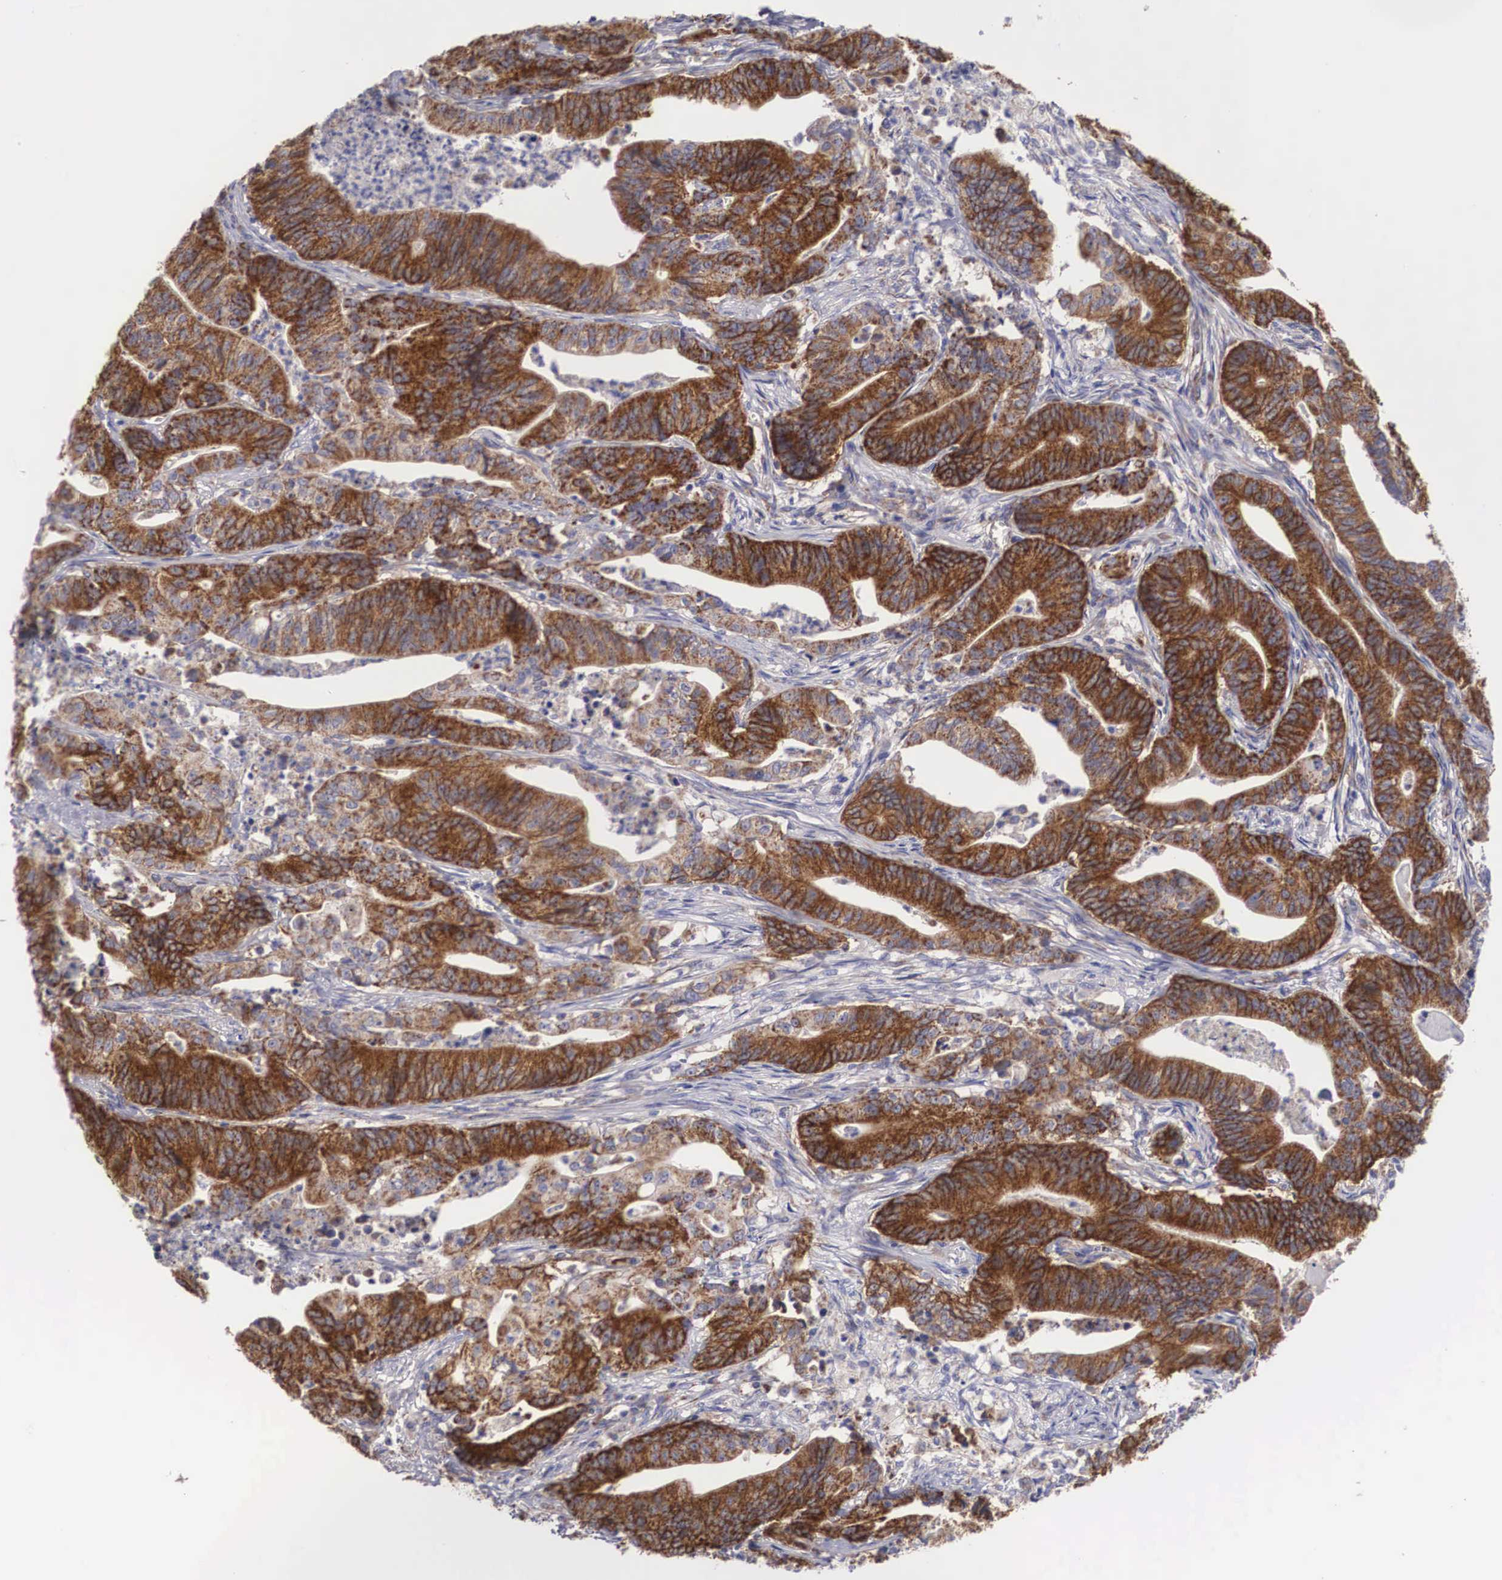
{"staining": {"intensity": "strong", "quantity": ">75%", "location": "cytoplasmic/membranous"}, "tissue": "stomach cancer", "cell_type": "Tumor cells", "image_type": "cancer", "snomed": [{"axis": "morphology", "description": "Adenocarcinoma, NOS"}, {"axis": "topography", "description": "Stomach, lower"}], "caption": "Immunohistochemistry of adenocarcinoma (stomach) reveals high levels of strong cytoplasmic/membranous expression in approximately >75% of tumor cells.", "gene": "XPNPEP3", "patient": {"sex": "female", "age": 86}}